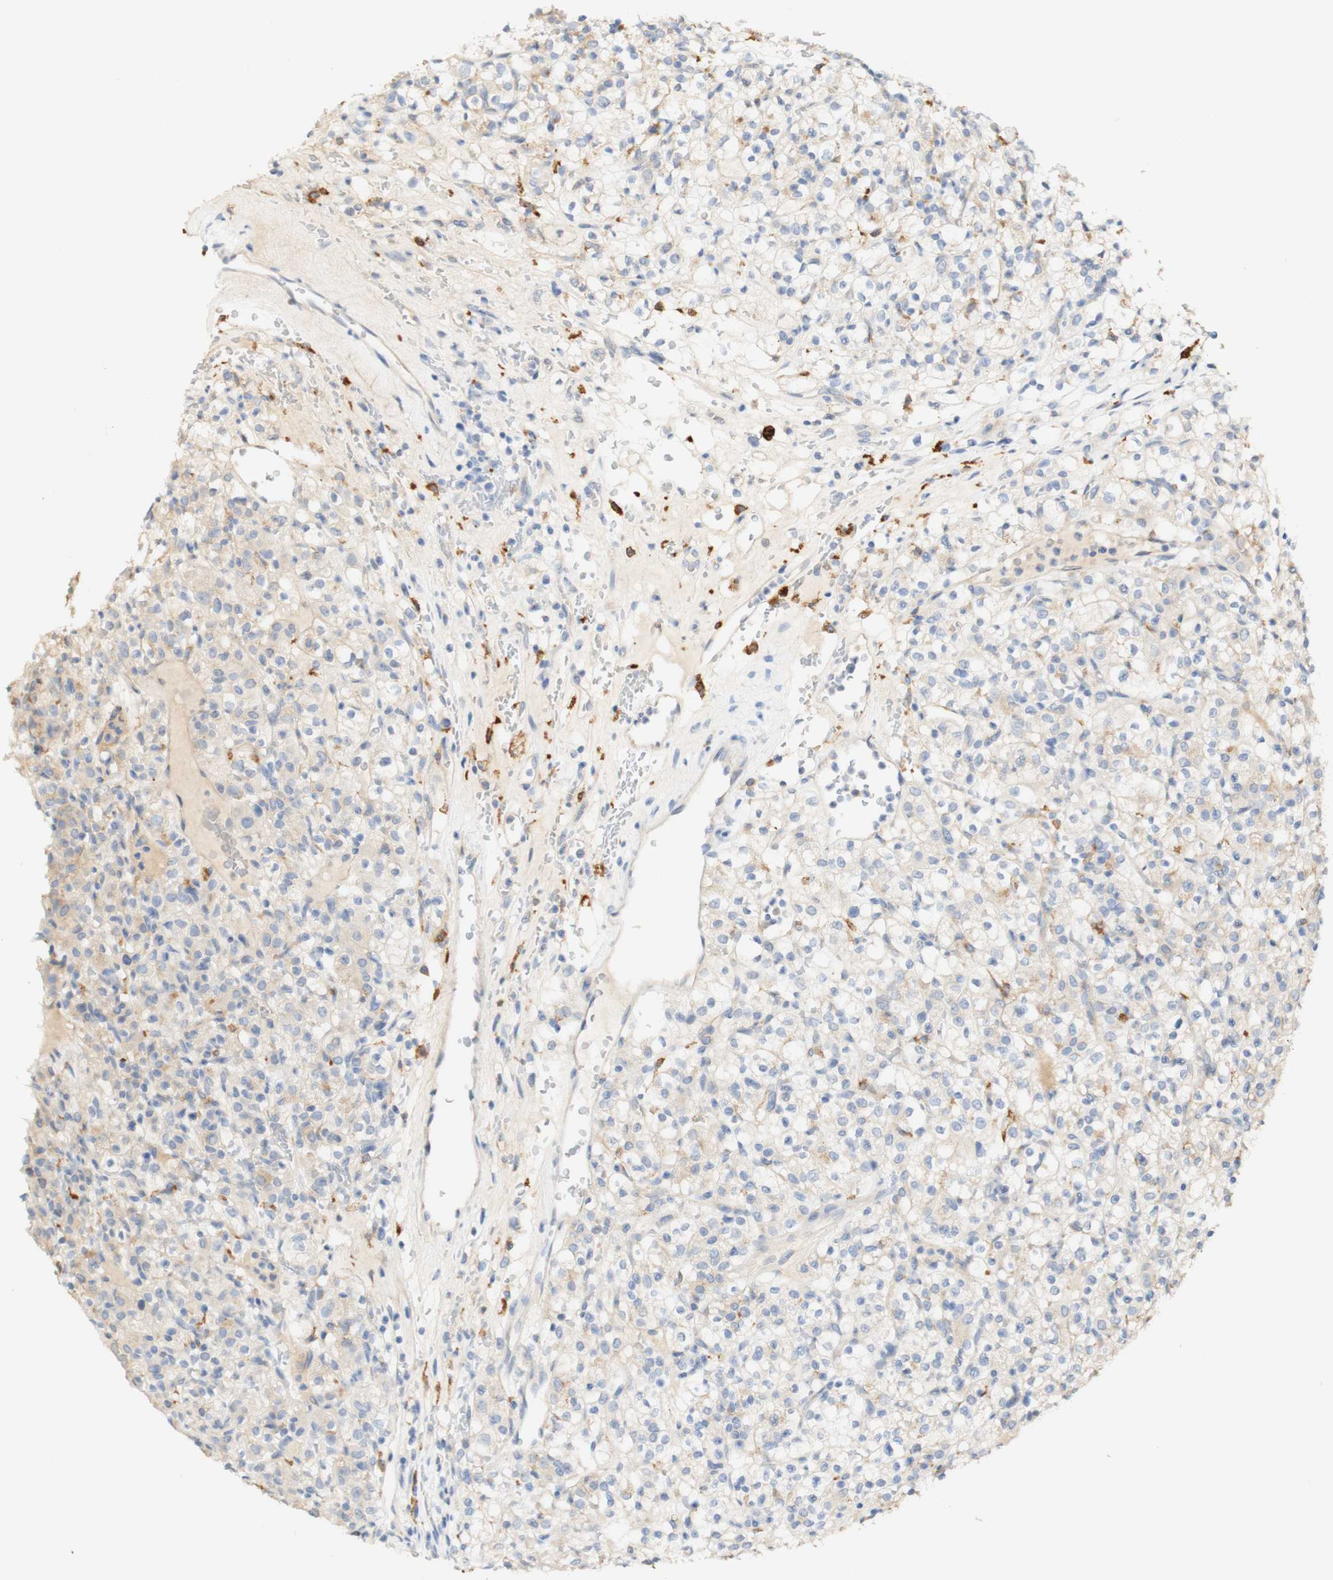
{"staining": {"intensity": "weak", "quantity": "25%-75%", "location": "cytoplasmic/membranous"}, "tissue": "renal cancer", "cell_type": "Tumor cells", "image_type": "cancer", "snomed": [{"axis": "morphology", "description": "Normal tissue, NOS"}, {"axis": "morphology", "description": "Adenocarcinoma, NOS"}, {"axis": "topography", "description": "Kidney"}], "caption": "DAB immunohistochemical staining of renal cancer exhibits weak cytoplasmic/membranous protein expression in approximately 25%-75% of tumor cells. (DAB = brown stain, brightfield microscopy at high magnification).", "gene": "FCGRT", "patient": {"sex": "female", "age": 72}}